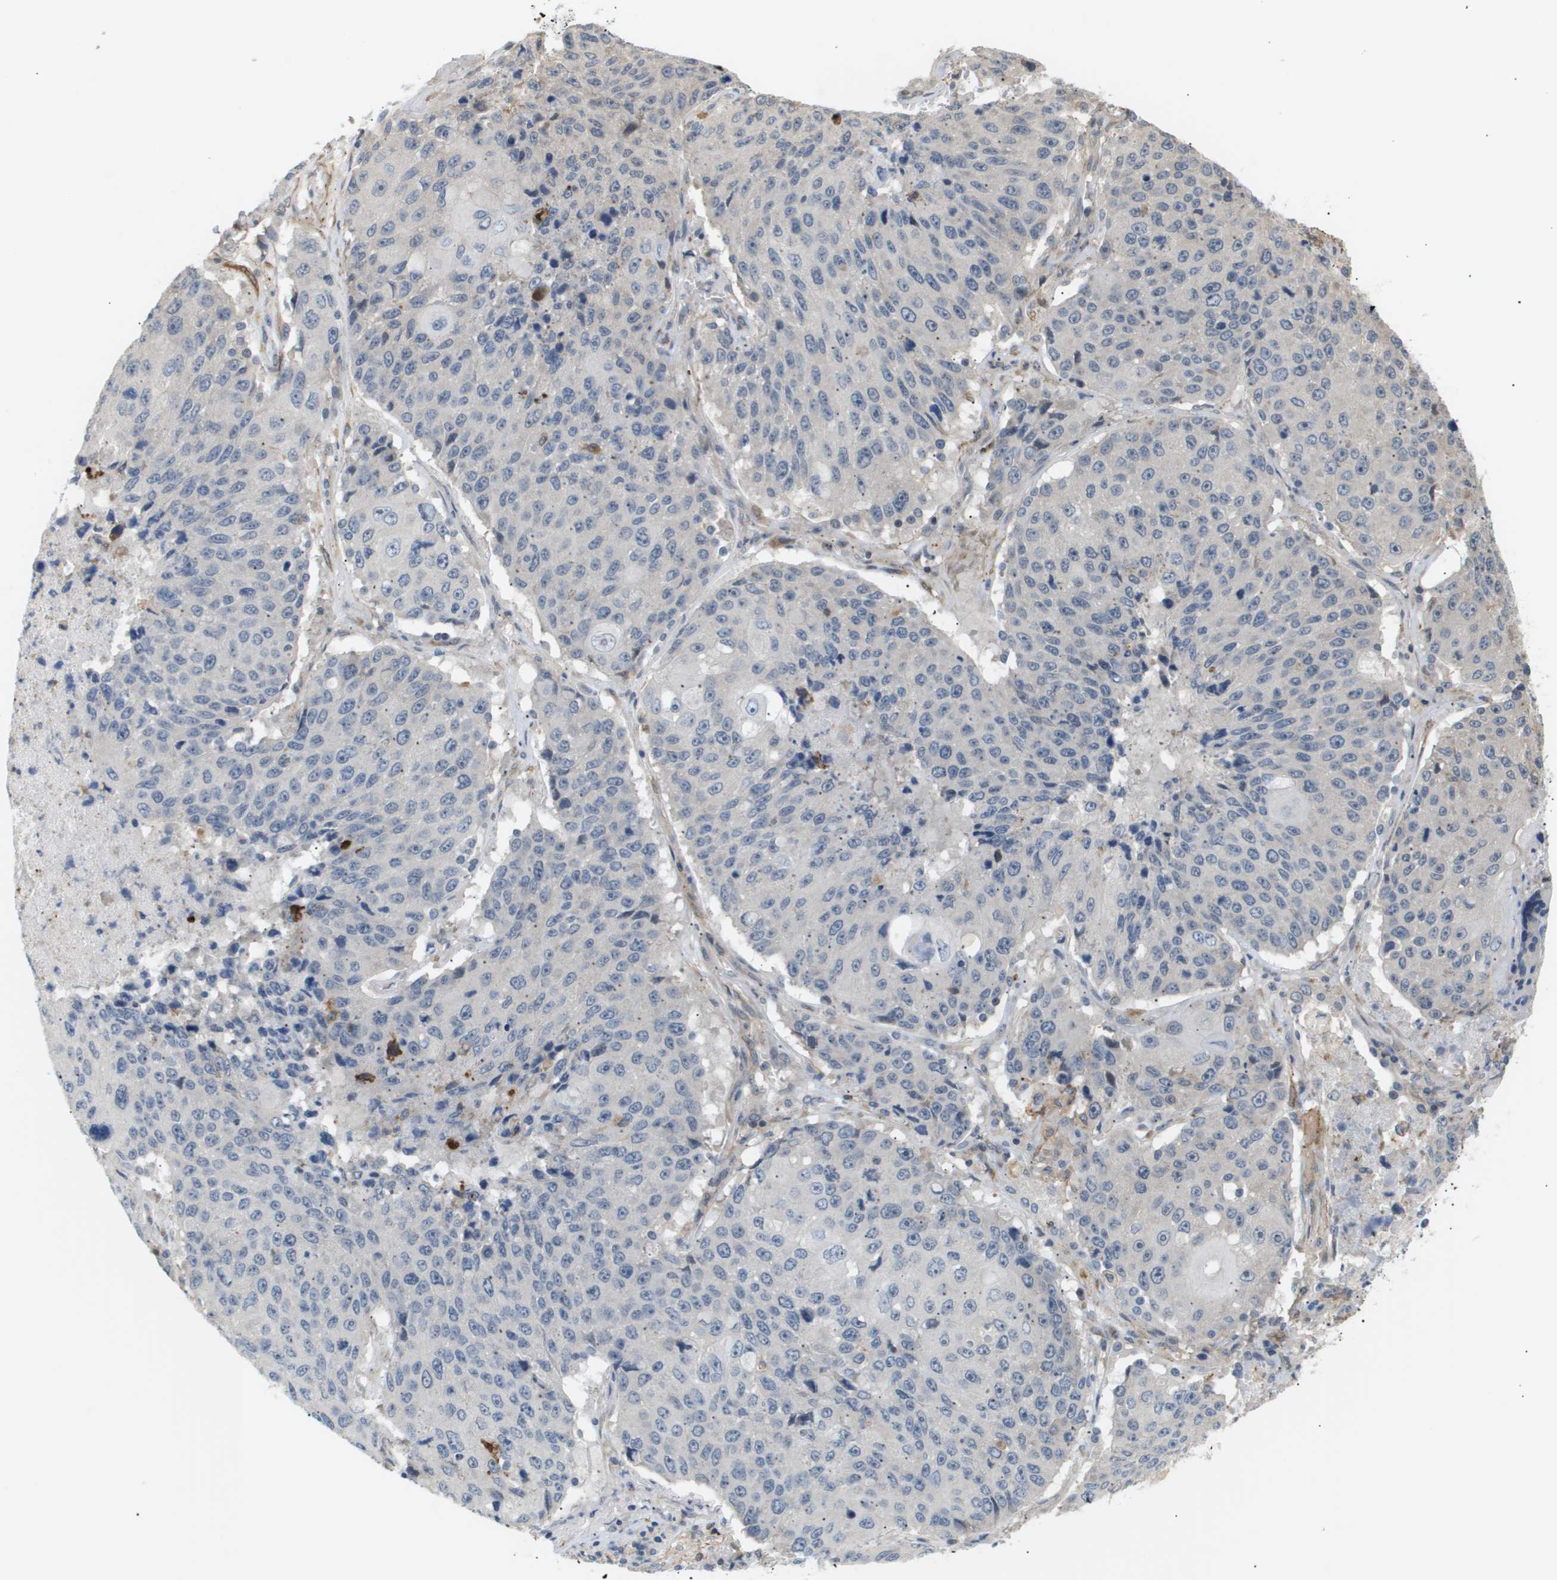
{"staining": {"intensity": "negative", "quantity": "none", "location": "none"}, "tissue": "lung cancer", "cell_type": "Tumor cells", "image_type": "cancer", "snomed": [{"axis": "morphology", "description": "Squamous cell carcinoma, NOS"}, {"axis": "topography", "description": "Lung"}], "caption": "DAB immunohistochemical staining of human lung cancer reveals no significant positivity in tumor cells.", "gene": "CORO2B", "patient": {"sex": "male", "age": 61}}